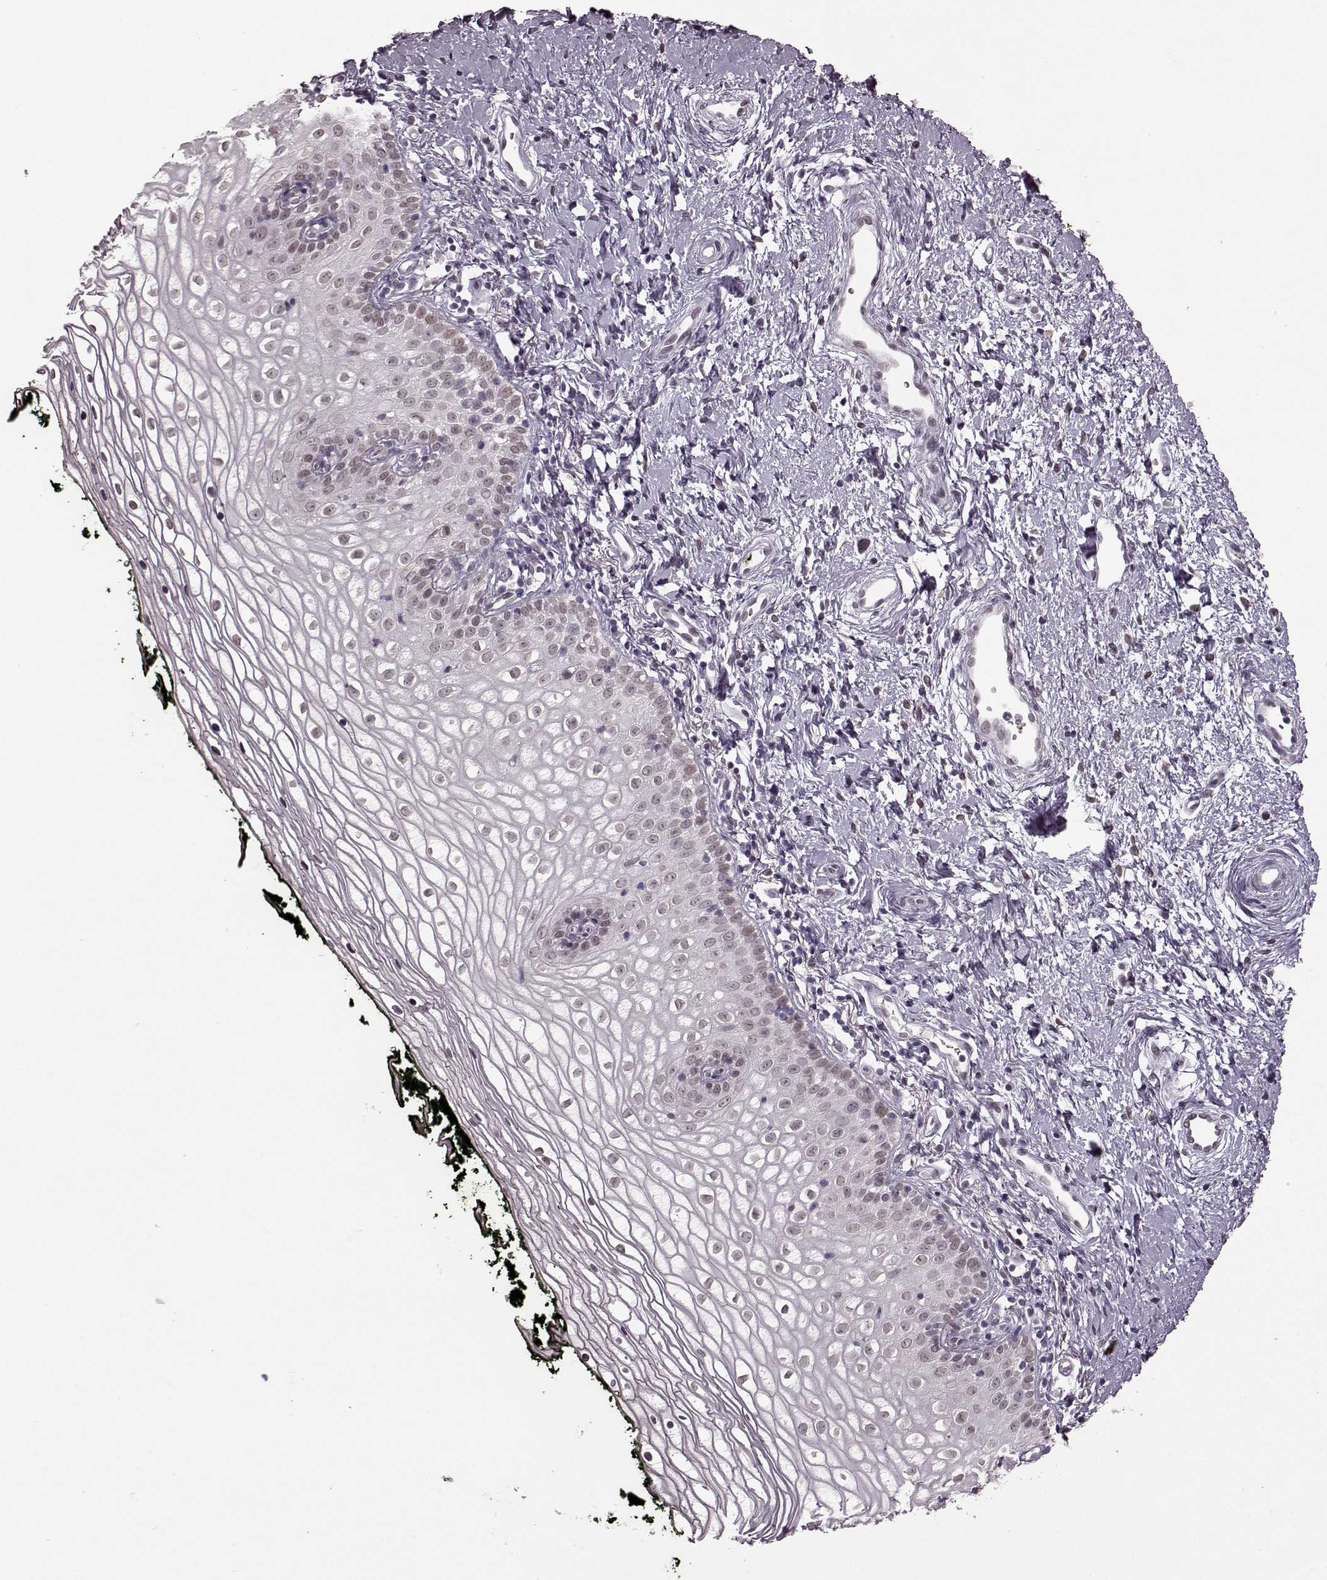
{"staining": {"intensity": "negative", "quantity": "none", "location": "none"}, "tissue": "vagina", "cell_type": "Squamous epithelial cells", "image_type": "normal", "snomed": [{"axis": "morphology", "description": "Normal tissue, NOS"}, {"axis": "topography", "description": "Vagina"}], "caption": "Squamous epithelial cells show no significant expression in normal vagina.", "gene": "STX1A", "patient": {"sex": "female", "age": 47}}